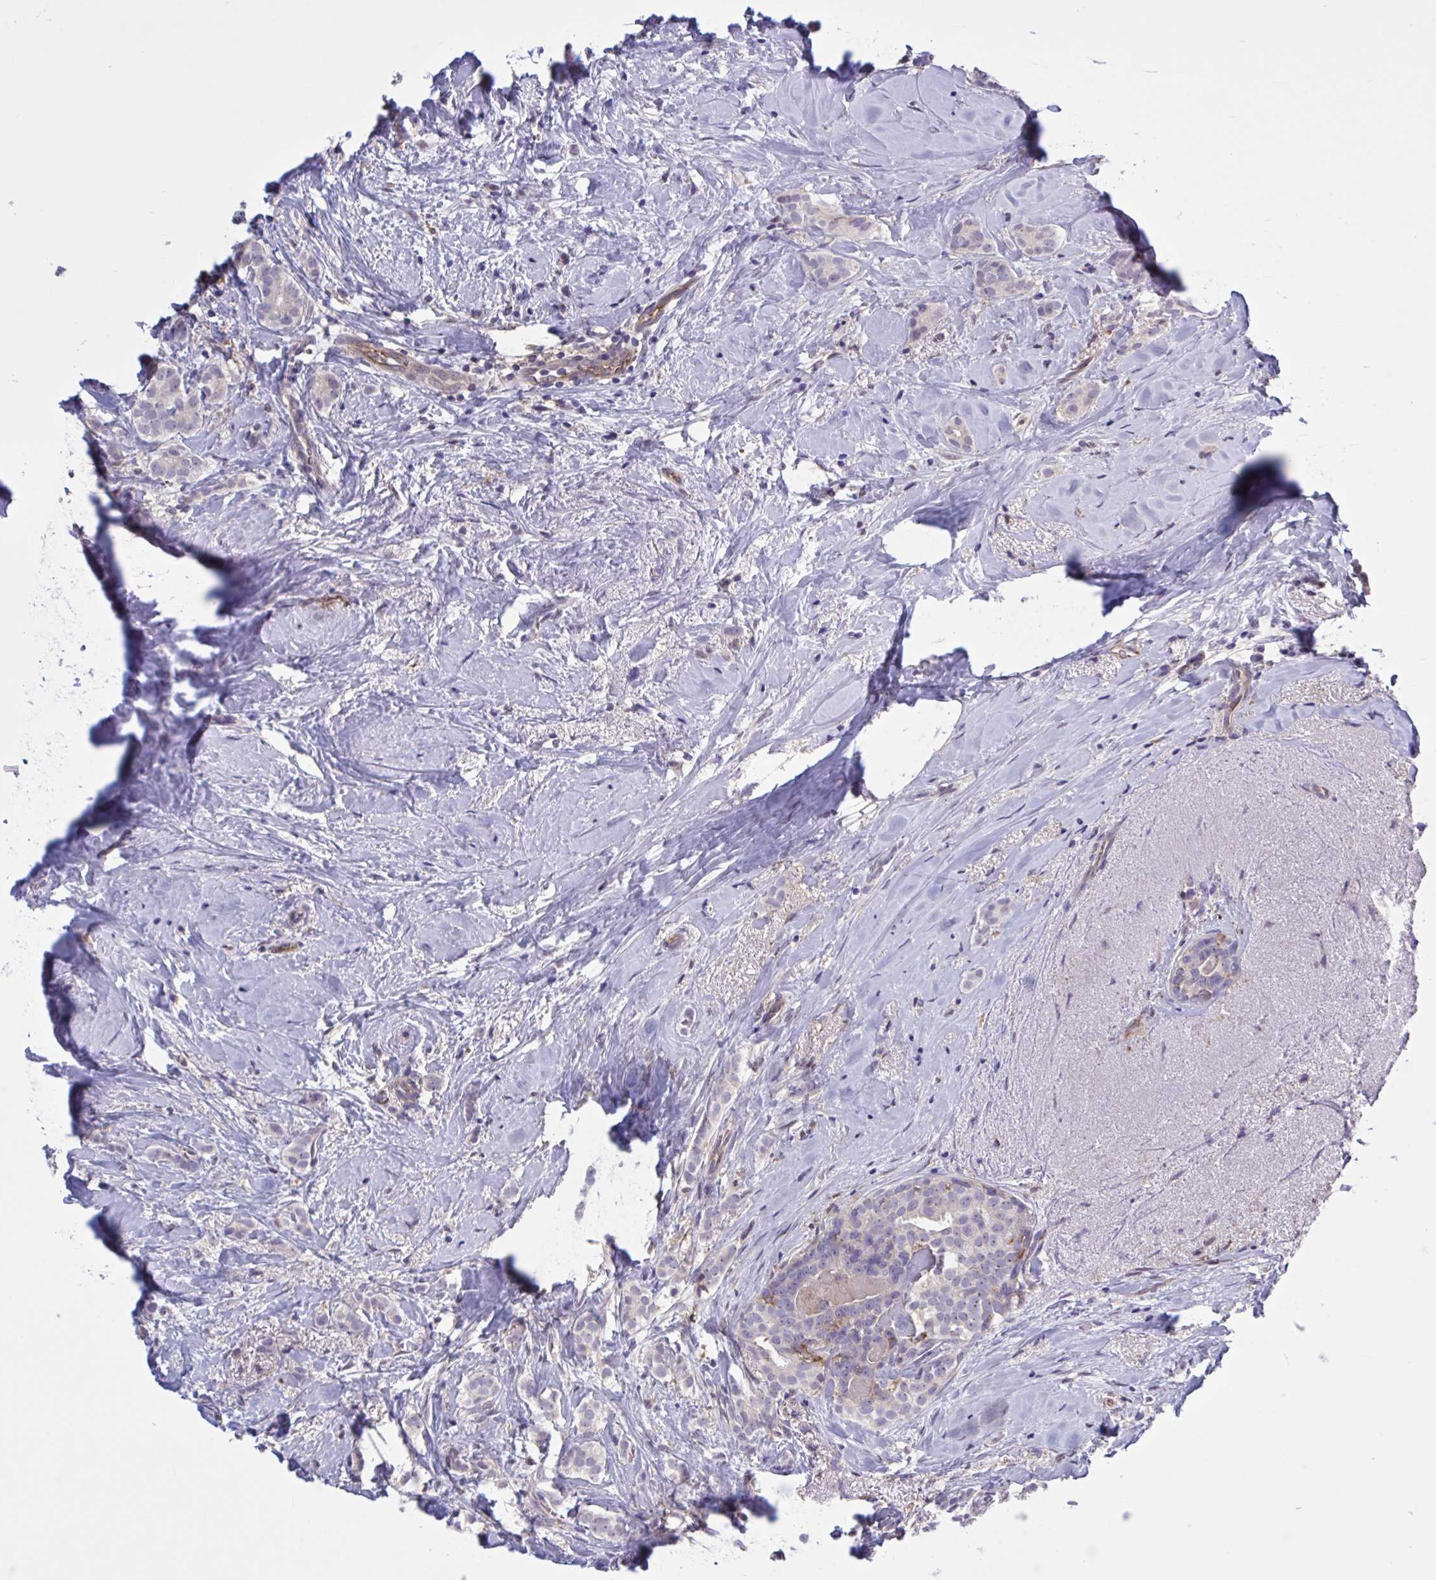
{"staining": {"intensity": "negative", "quantity": "none", "location": "none"}, "tissue": "breast cancer", "cell_type": "Tumor cells", "image_type": "cancer", "snomed": [{"axis": "morphology", "description": "Duct carcinoma"}, {"axis": "topography", "description": "Breast"}], "caption": "The immunohistochemistry histopathology image has no significant positivity in tumor cells of breast cancer (invasive ductal carcinoma) tissue.", "gene": "CD101", "patient": {"sex": "female", "age": 65}}